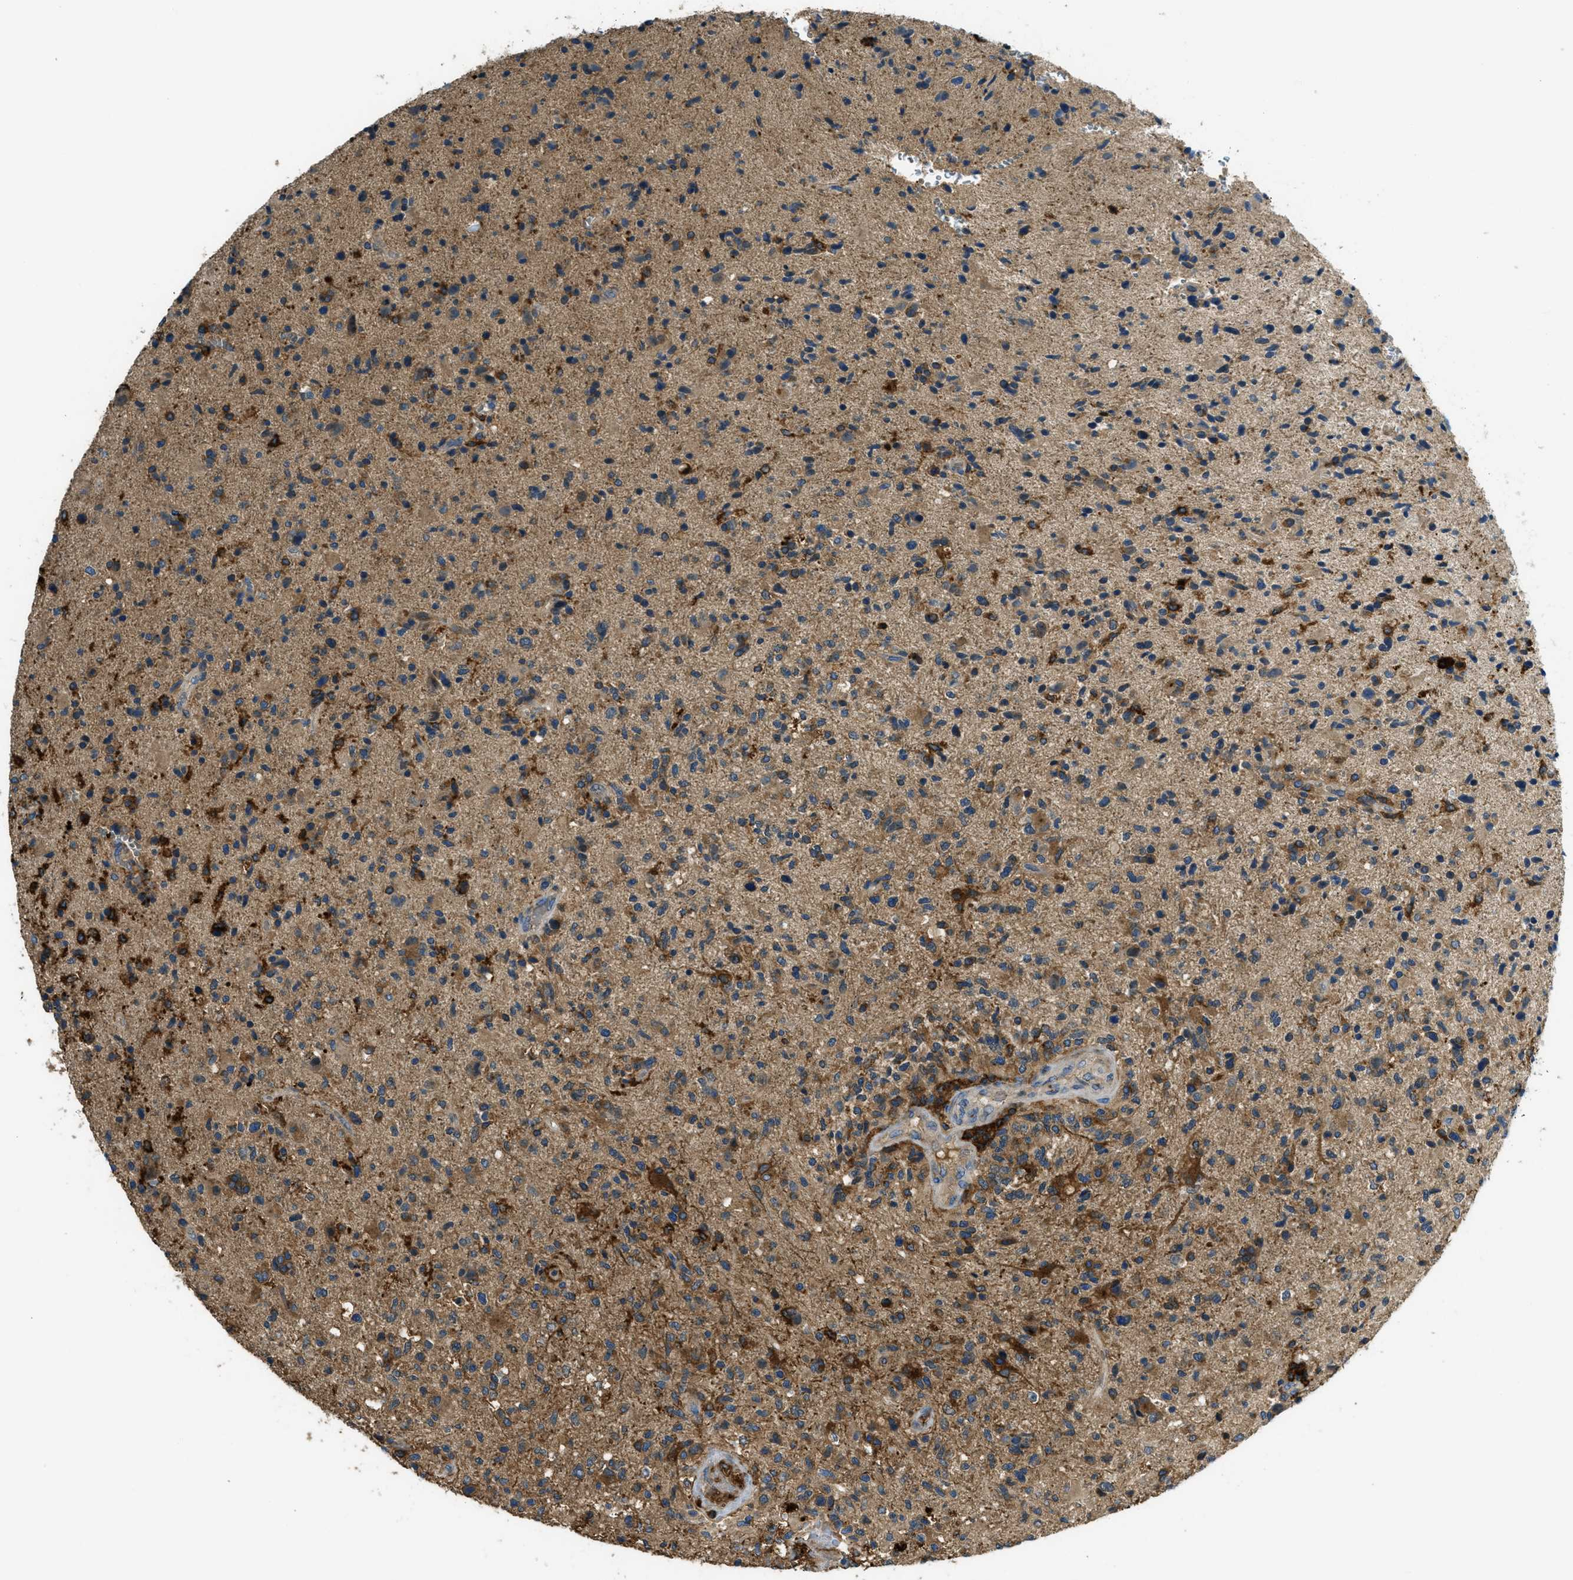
{"staining": {"intensity": "strong", "quantity": "<25%", "location": "cytoplasmic/membranous"}, "tissue": "glioma", "cell_type": "Tumor cells", "image_type": "cancer", "snomed": [{"axis": "morphology", "description": "Glioma, malignant, High grade"}, {"axis": "topography", "description": "Brain"}], "caption": "DAB immunohistochemical staining of human malignant glioma (high-grade) reveals strong cytoplasmic/membranous protein positivity in approximately <25% of tumor cells.", "gene": "RFFL", "patient": {"sex": "male", "age": 72}}